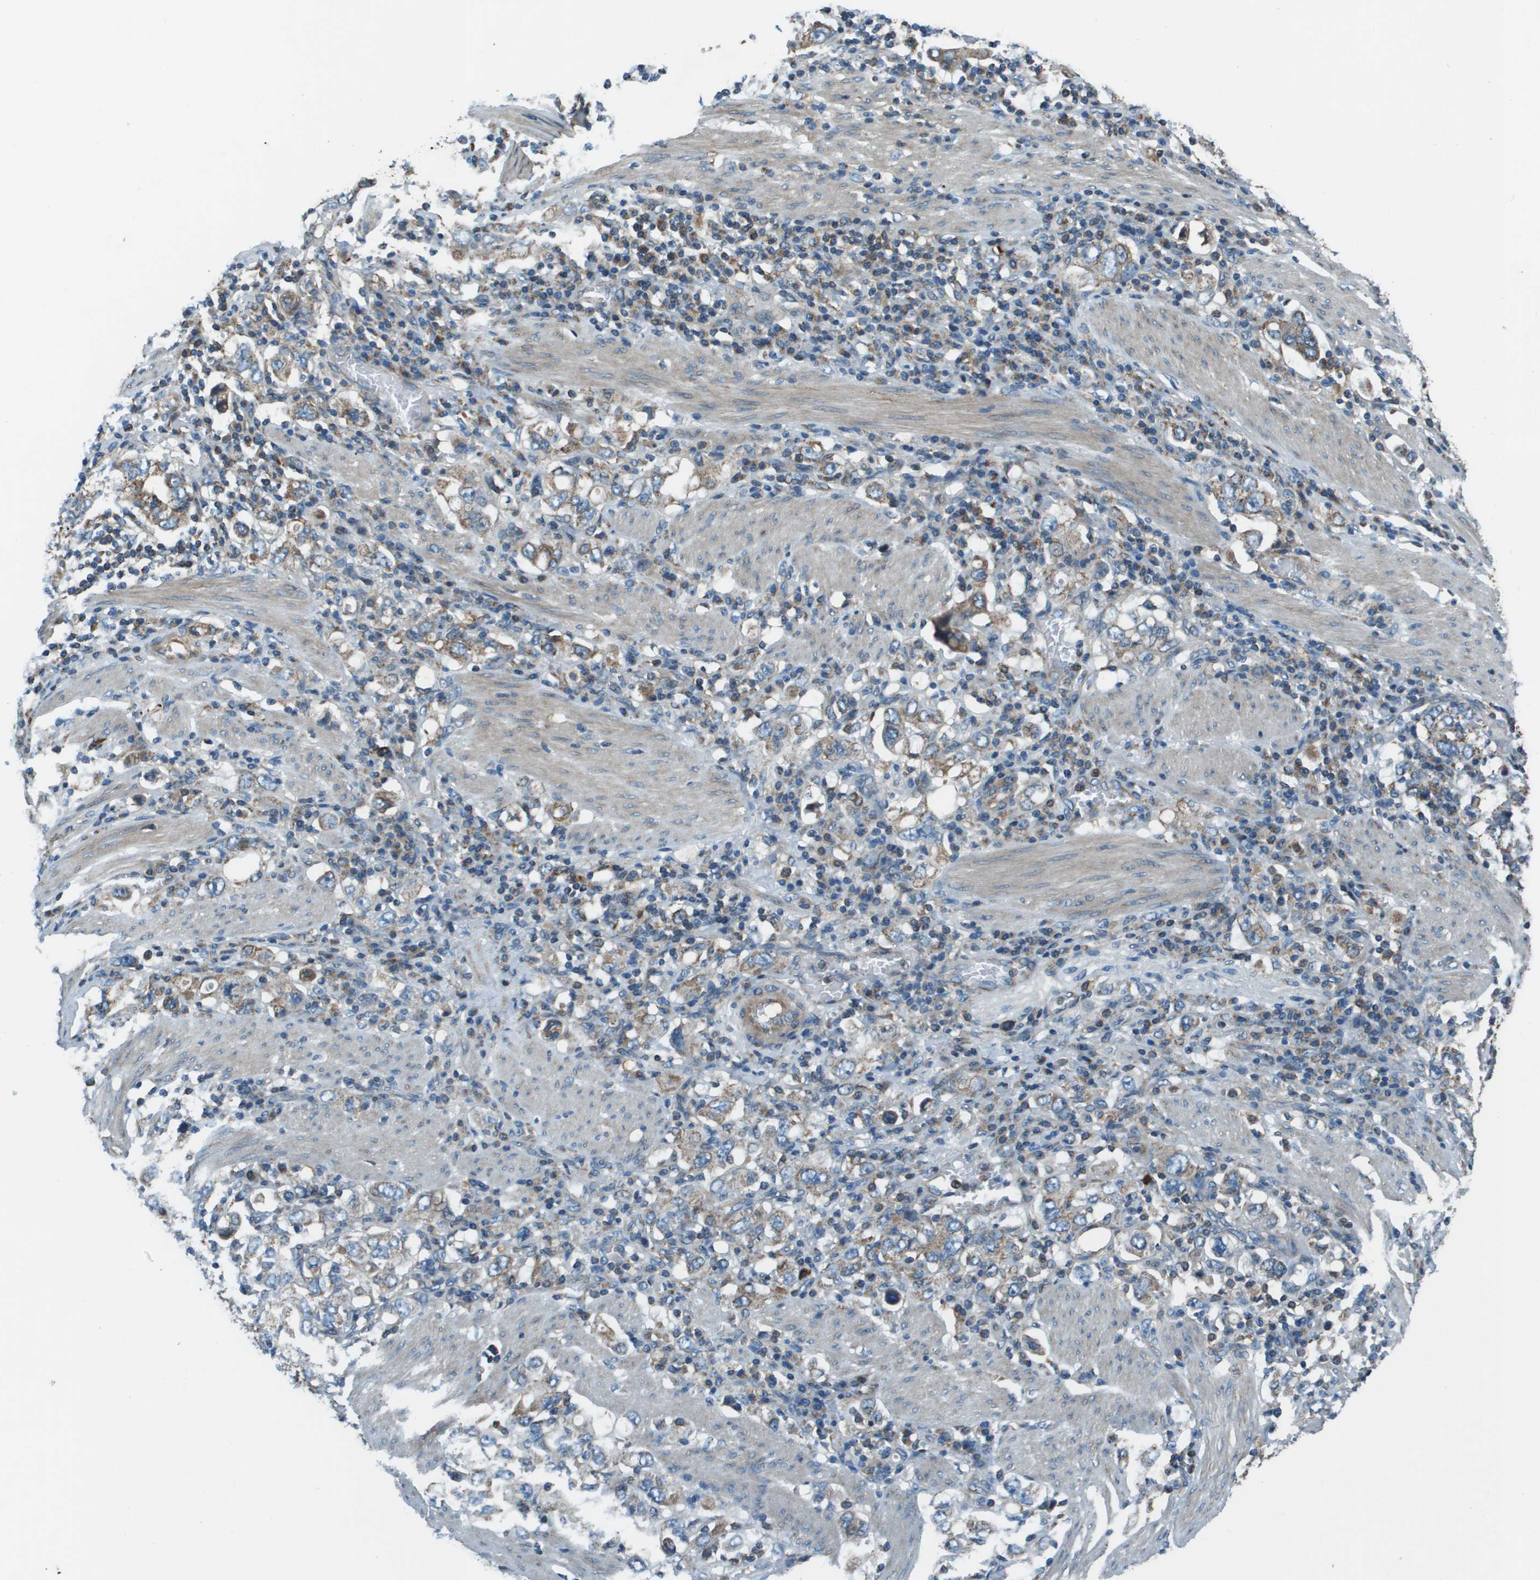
{"staining": {"intensity": "weak", "quantity": "25%-75%", "location": "cytoplasmic/membranous"}, "tissue": "stomach cancer", "cell_type": "Tumor cells", "image_type": "cancer", "snomed": [{"axis": "morphology", "description": "Adenocarcinoma, NOS"}, {"axis": "topography", "description": "Stomach, upper"}], "caption": "Weak cytoplasmic/membranous protein positivity is present in about 25%-75% of tumor cells in adenocarcinoma (stomach). (DAB (3,3'-diaminobenzidine) IHC, brown staining for protein, blue staining for nuclei).", "gene": "TMEM51", "patient": {"sex": "male", "age": 62}}